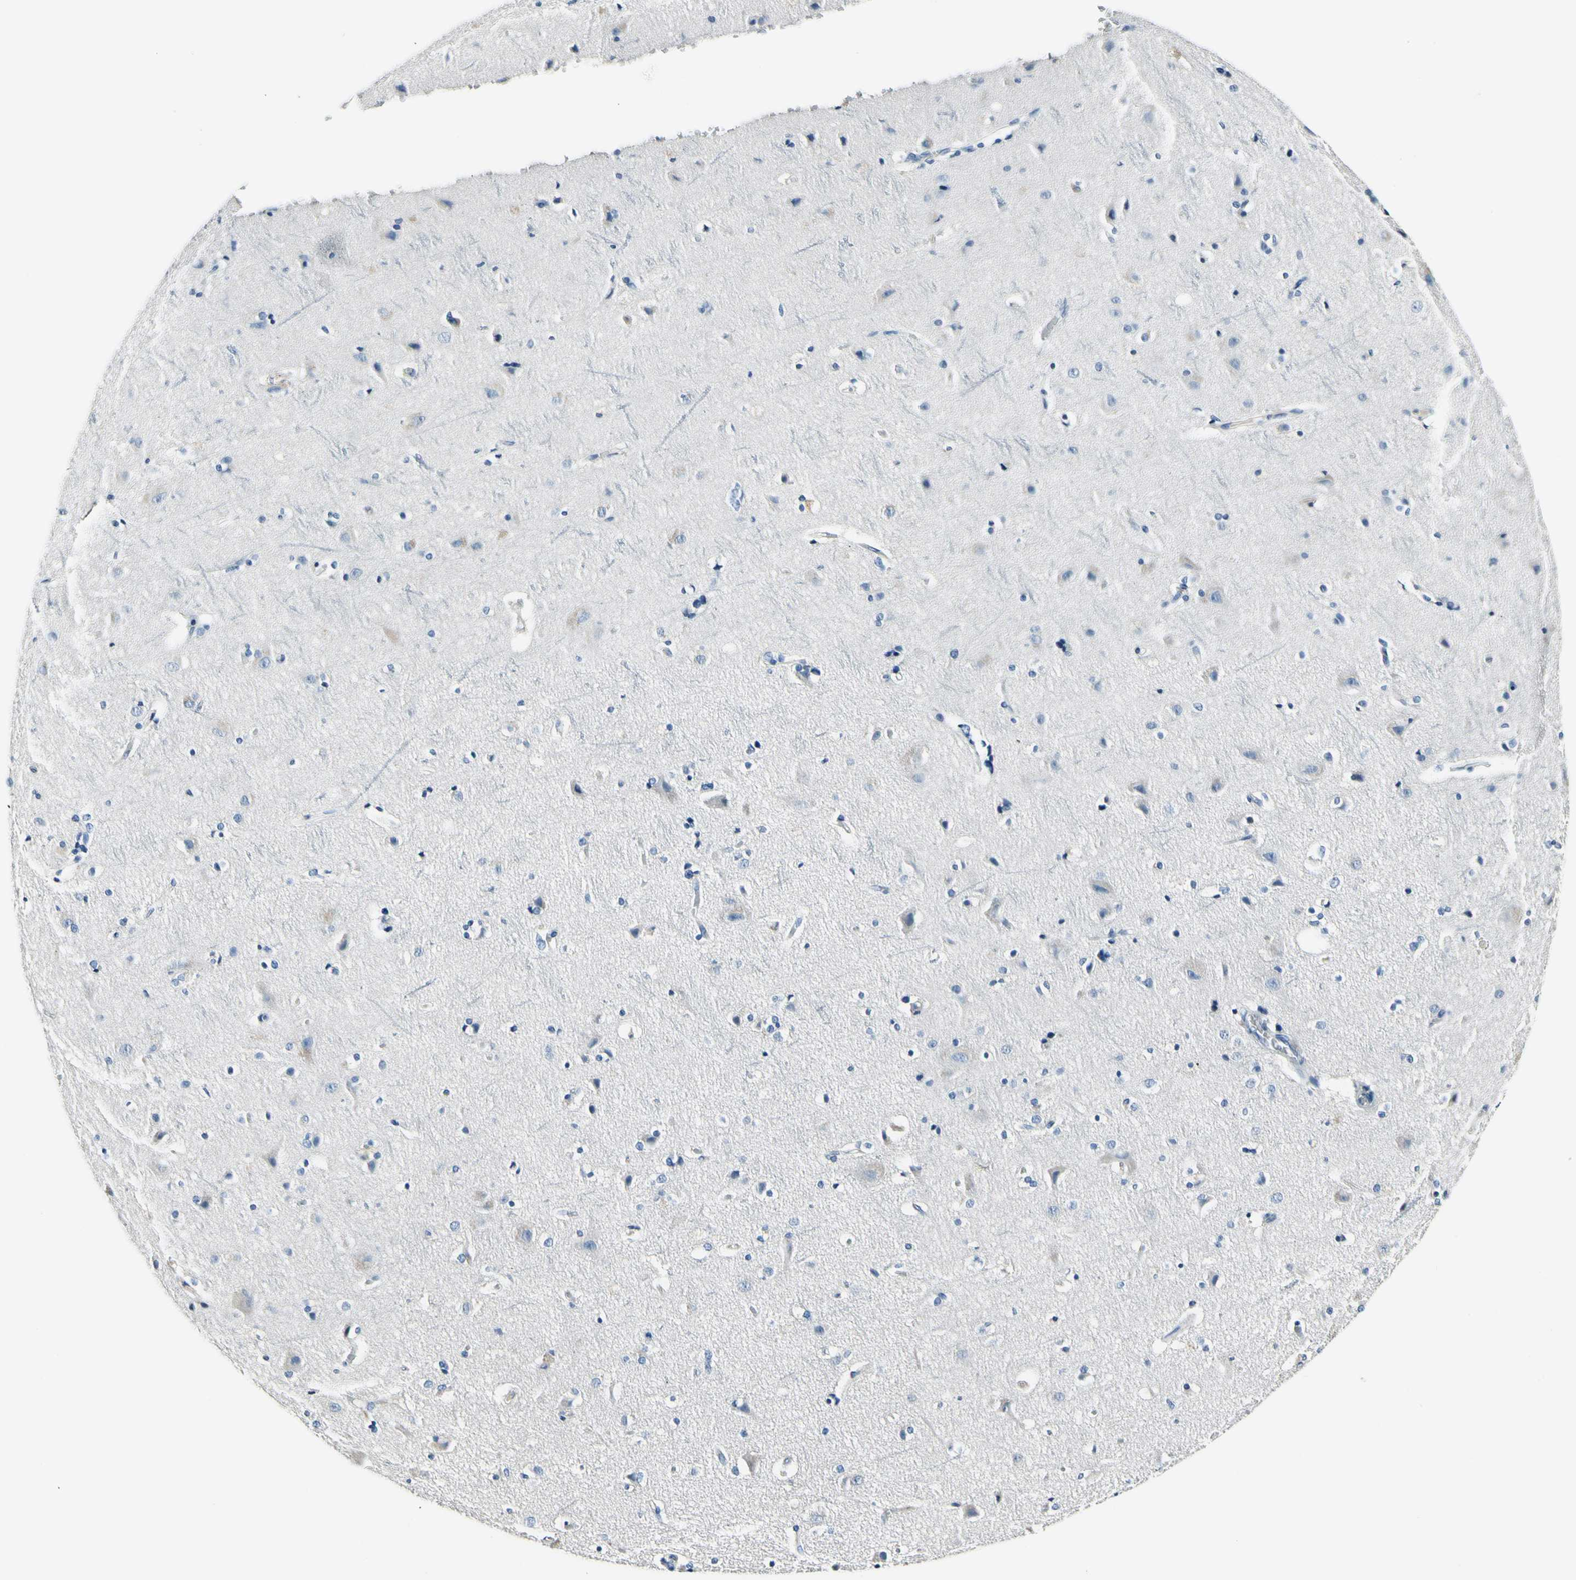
{"staining": {"intensity": "negative", "quantity": "none", "location": "none"}, "tissue": "cerebral cortex", "cell_type": "Endothelial cells", "image_type": "normal", "snomed": [{"axis": "morphology", "description": "Normal tissue, NOS"}, {"axis": "topography", "description": "Cerebral cortex"}], "caption": "This is an immunohistochemistry photomicrograph of normal human cerebral cortex. There is no positivity in endothelial cells.", "gene": "COL6A3", "patient": {"sex": "female", "age": 54}}